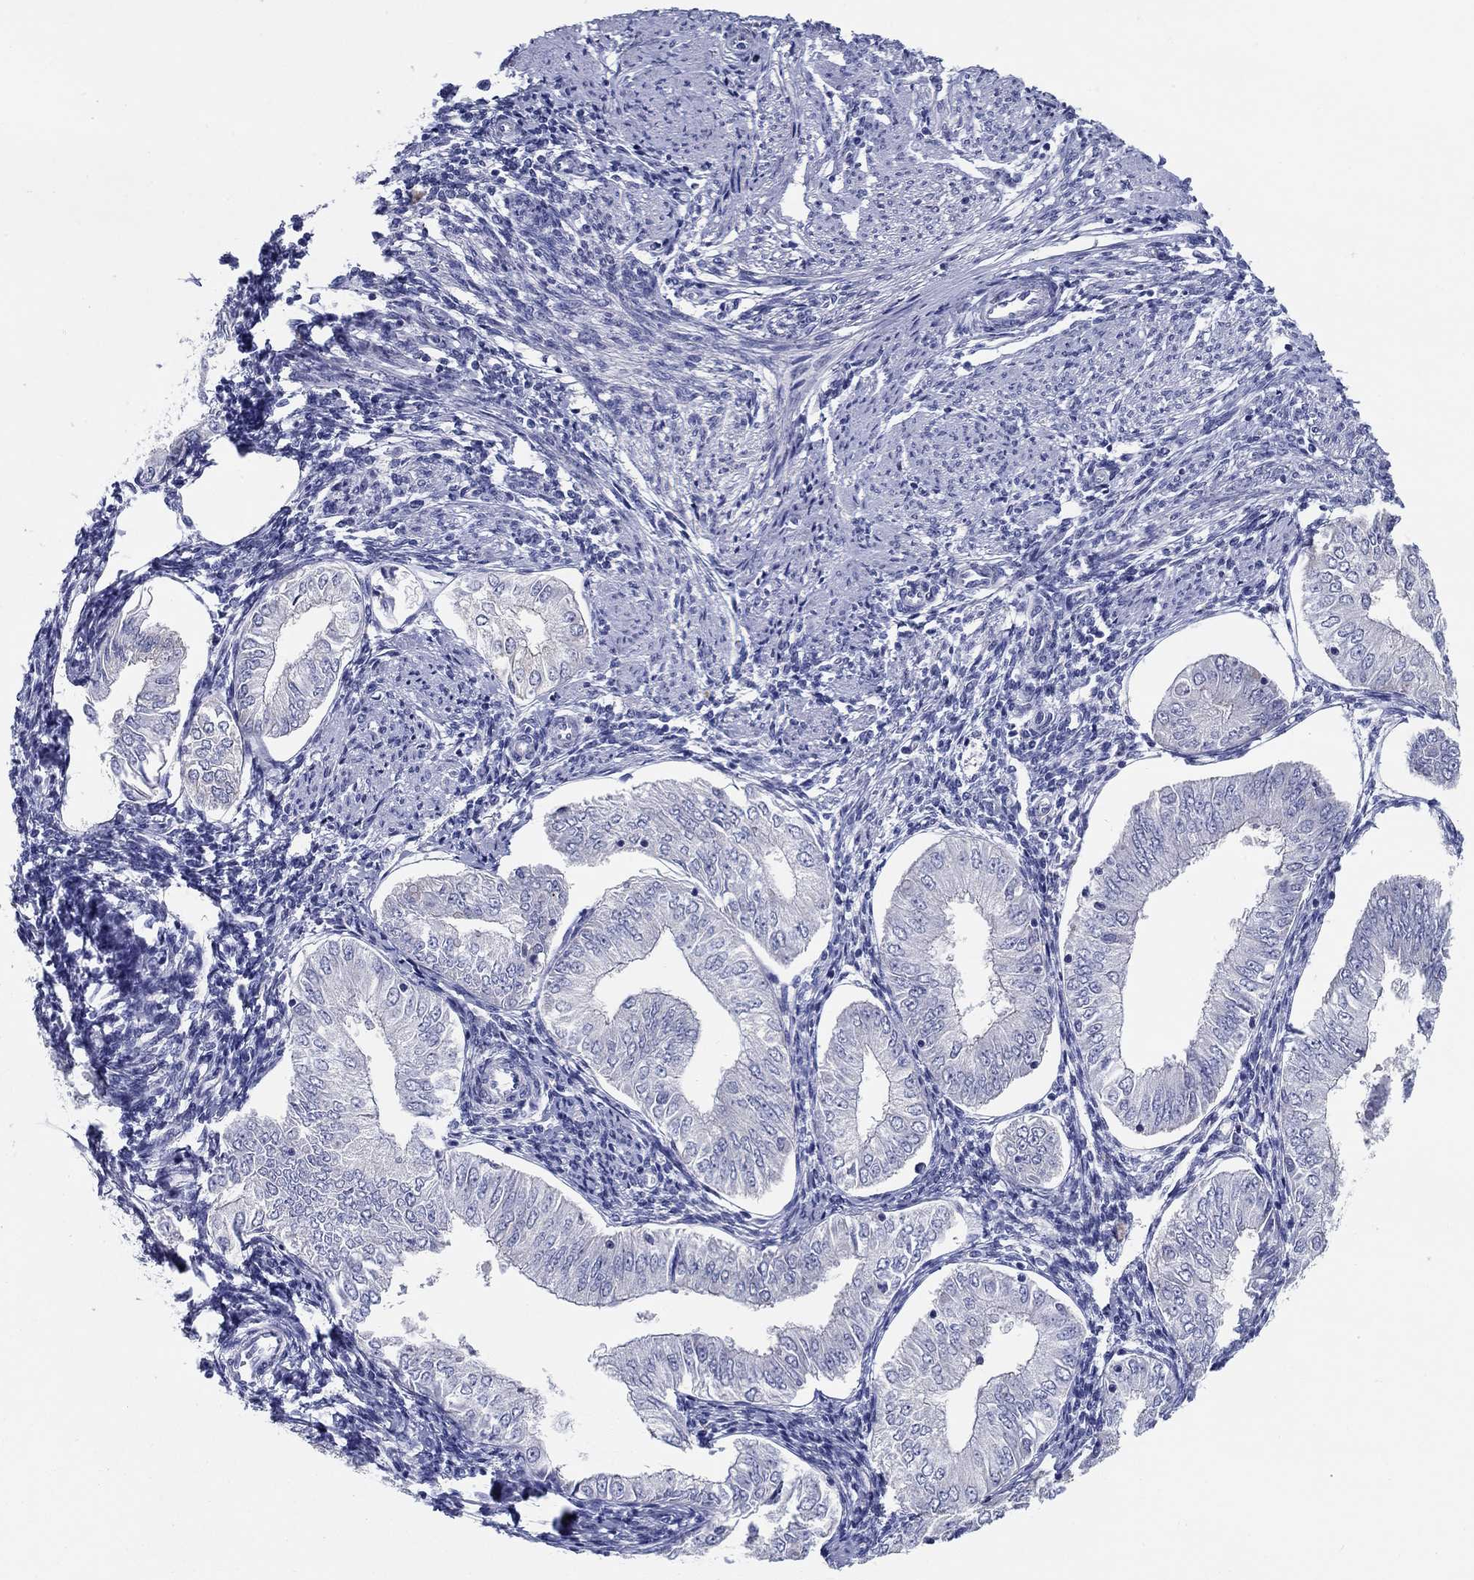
{"staining": {"intensity": "negative", "quantity": "none", "location": "none"}, "tissue": "endometrial cancer", "cell_type": "Tumor cells", "image_type": "cancer", "snomed": [{"axis": "morphology", "description": "Adenocarcinoma, NOS"}, {"axis": "topography", "description": "Endometrium"}], "caption": "Image shows no protein positivity in tumor cells of endometrial cancer tissue. Nuclei are stained in blue.", "gene": "RAP1GAP", "patient": {"sex": "female", "age": 53}}